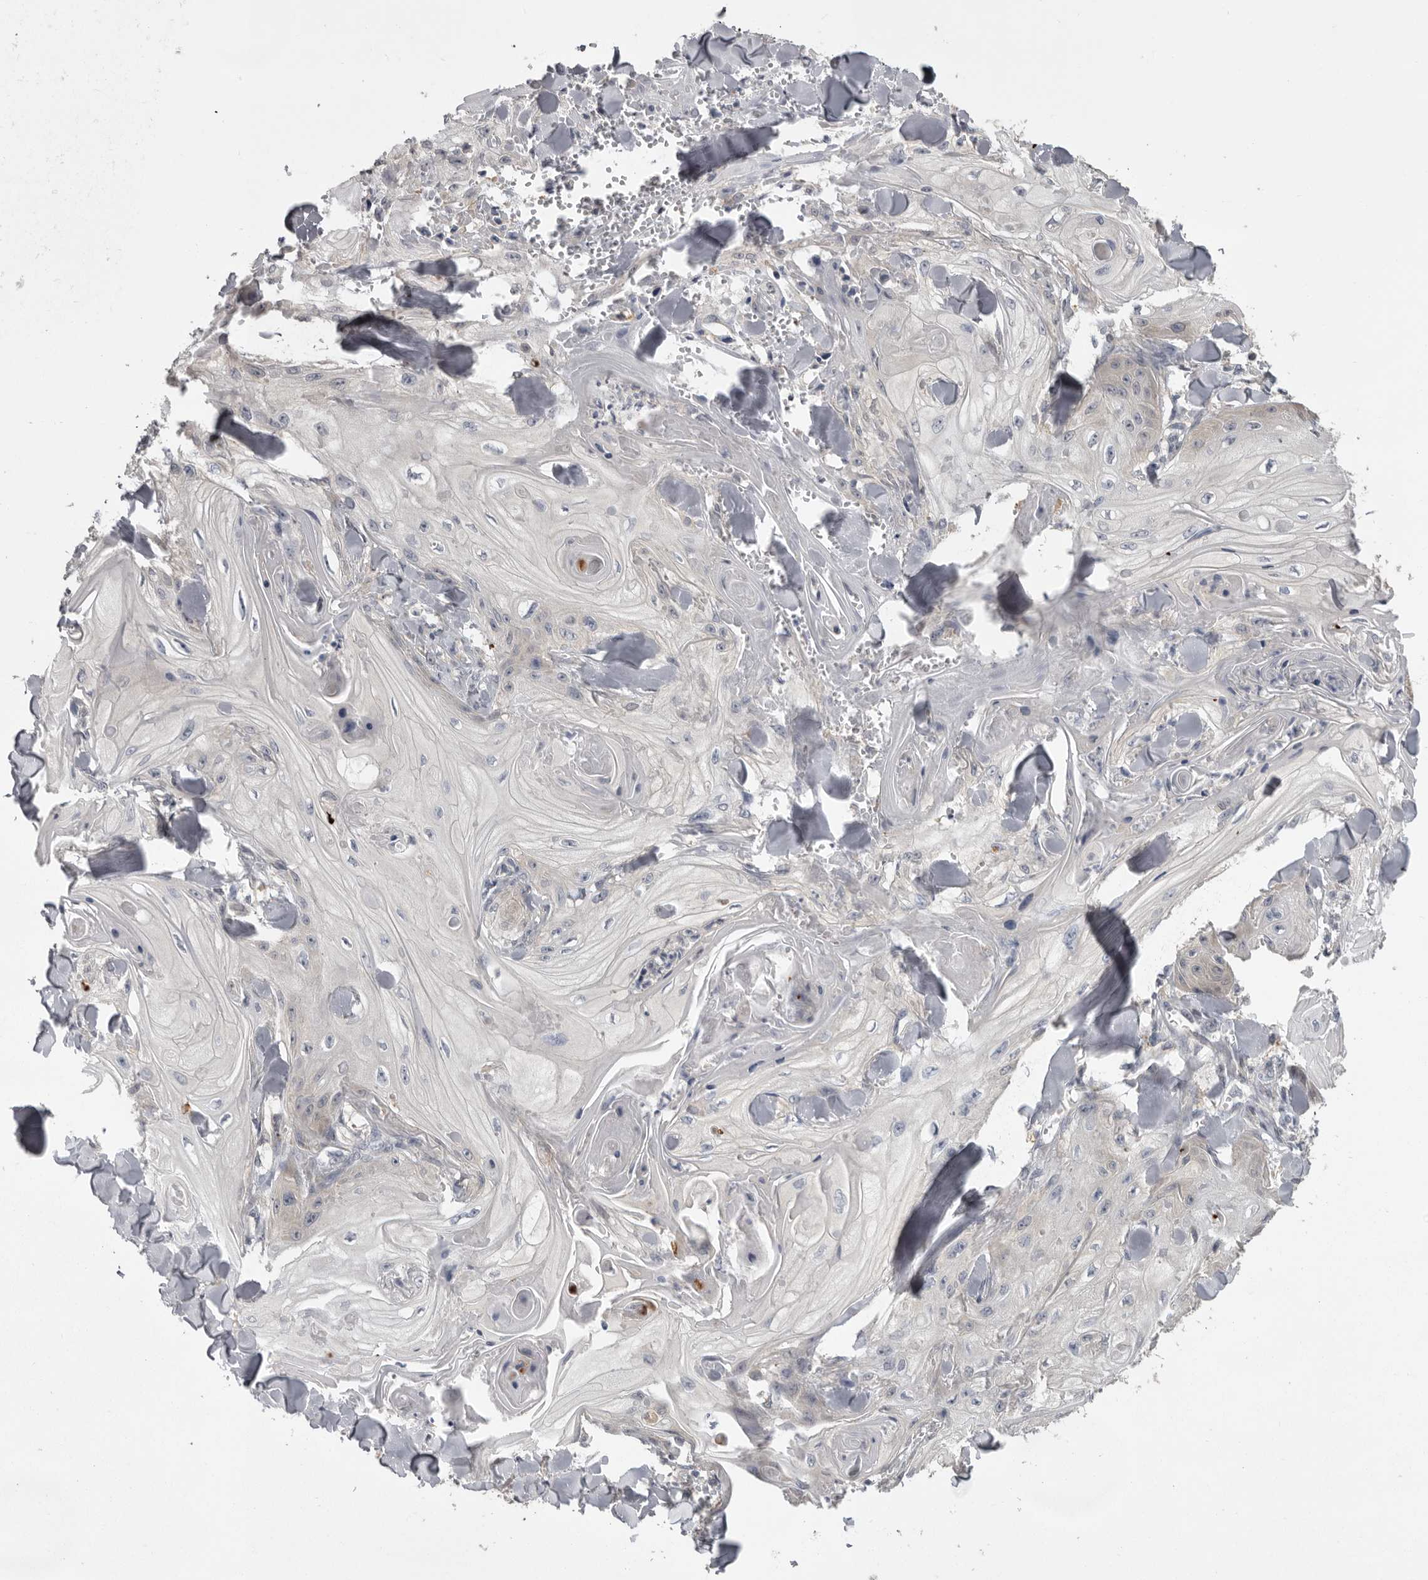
{"staining": {"intensity": "negative", "quantity": "none", "location": "none"}, "tissue": "skin cancer", "cell_type": "Tumor cells", "image_type": "cancer", "snomed": [{"axis": "morphology", "description": "Squamous cell carcinoma, NOS"}, {"axis": "topography", "description": "Skin"}], "caption": "This histopathology image is of skin cancer (squamous cell carcinoma) stained with immunohistochemistry (IHC) to label a protein in brown with the nuclei are counter-stained blue. There is no expression in tumor cells. (DAB (3,3'-diaminobenzidine) IHC with hematoxylin counter stain).", "gene": "MDH1", "patient": {"sex": "male", "age": 74}}